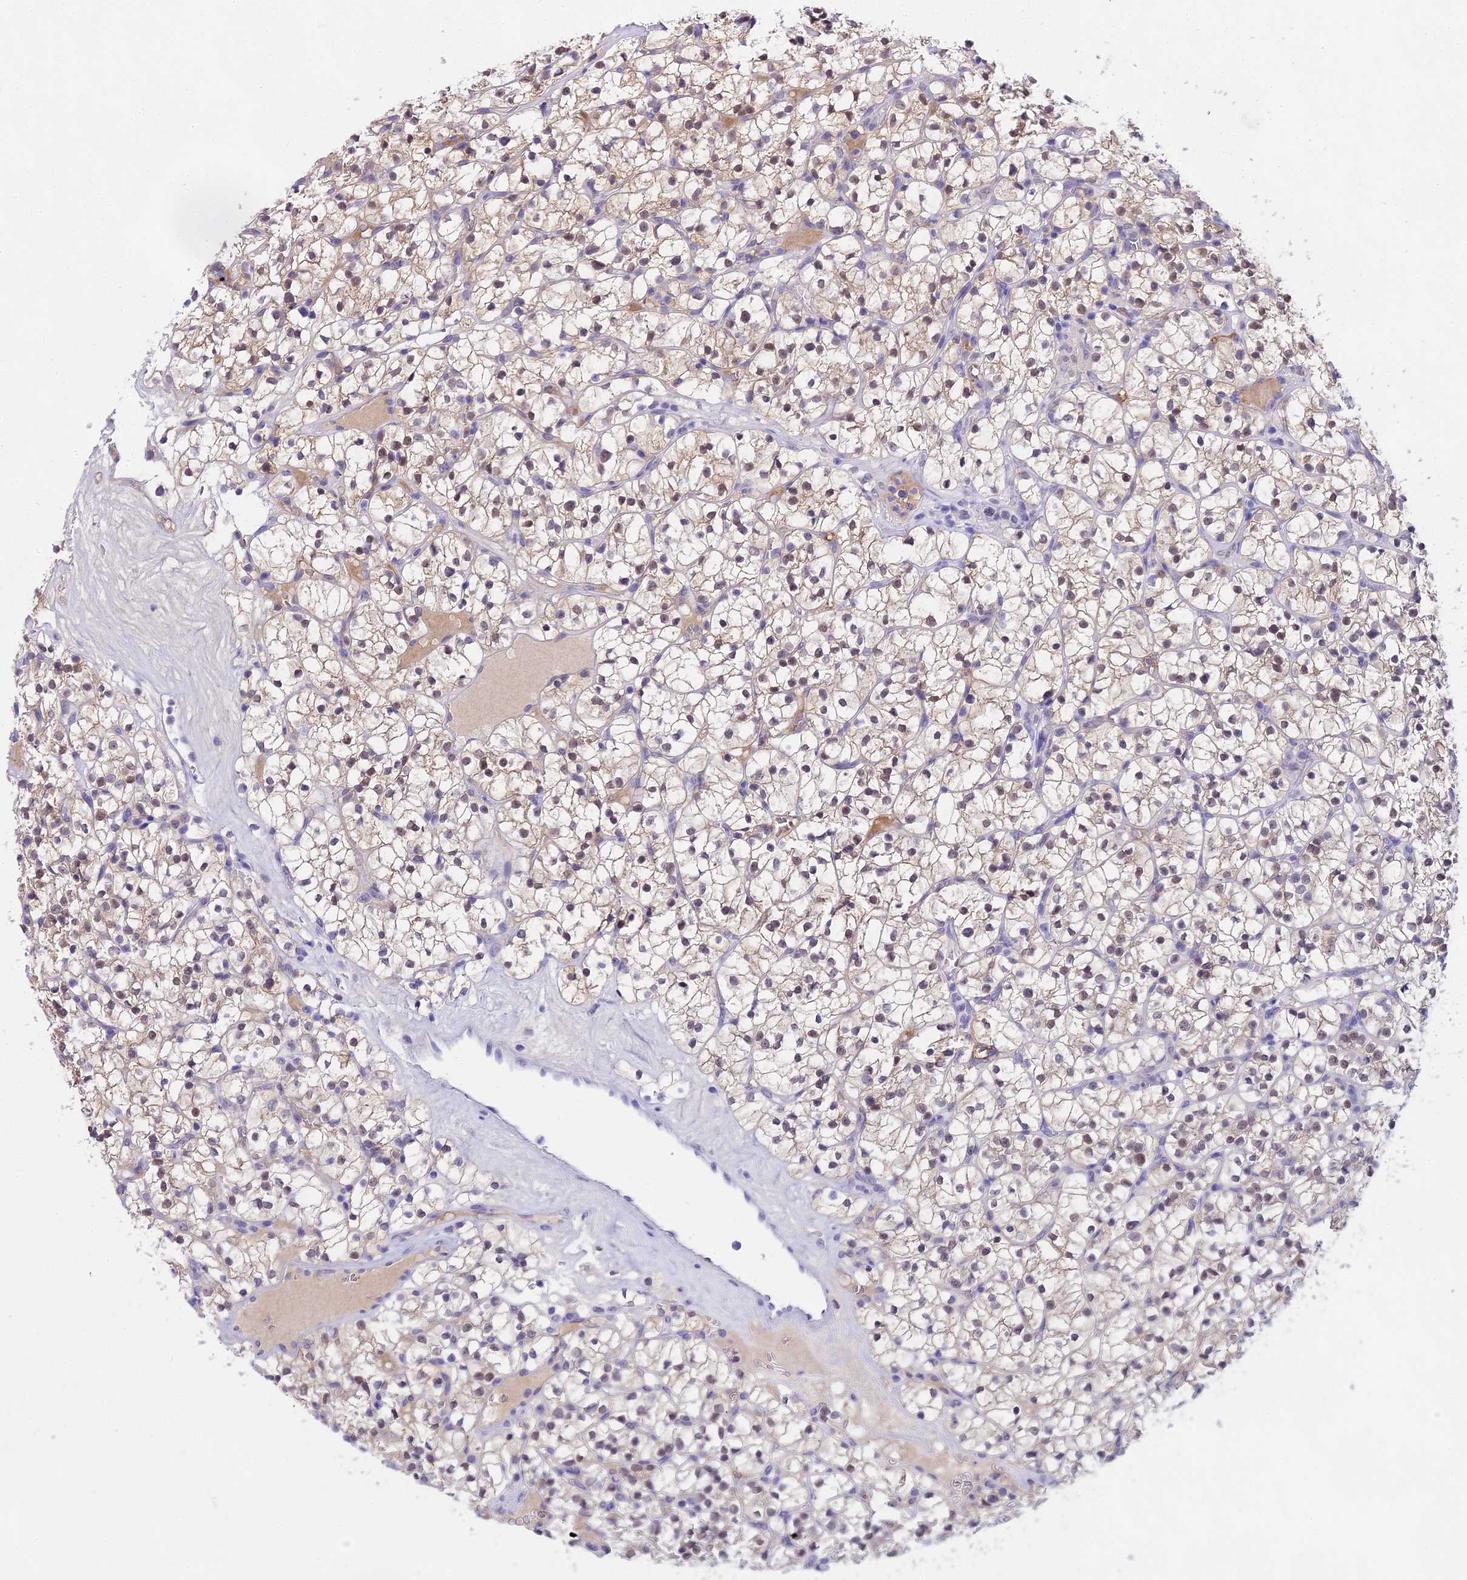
{"staining": {"intensity": "moderate", "quantity": ">75%", "location": "nuclear"}, "tissue": "renal cancer", "cell_type": "Tumor cells", "image_type": "cancer", "snomed": [{"axis": "morphology", "description": "Adenocarcinoma, NOS"}, {"axis": "topography", "description": "Kidney"}], "caption": "This is an image of immunohistochemistry staining of renal adenocarcinoma, which shows moderate expression in the nuclear of tumor cells.", "gene": "MAT2A", "patient": {"sex": "female", "age": 64}}